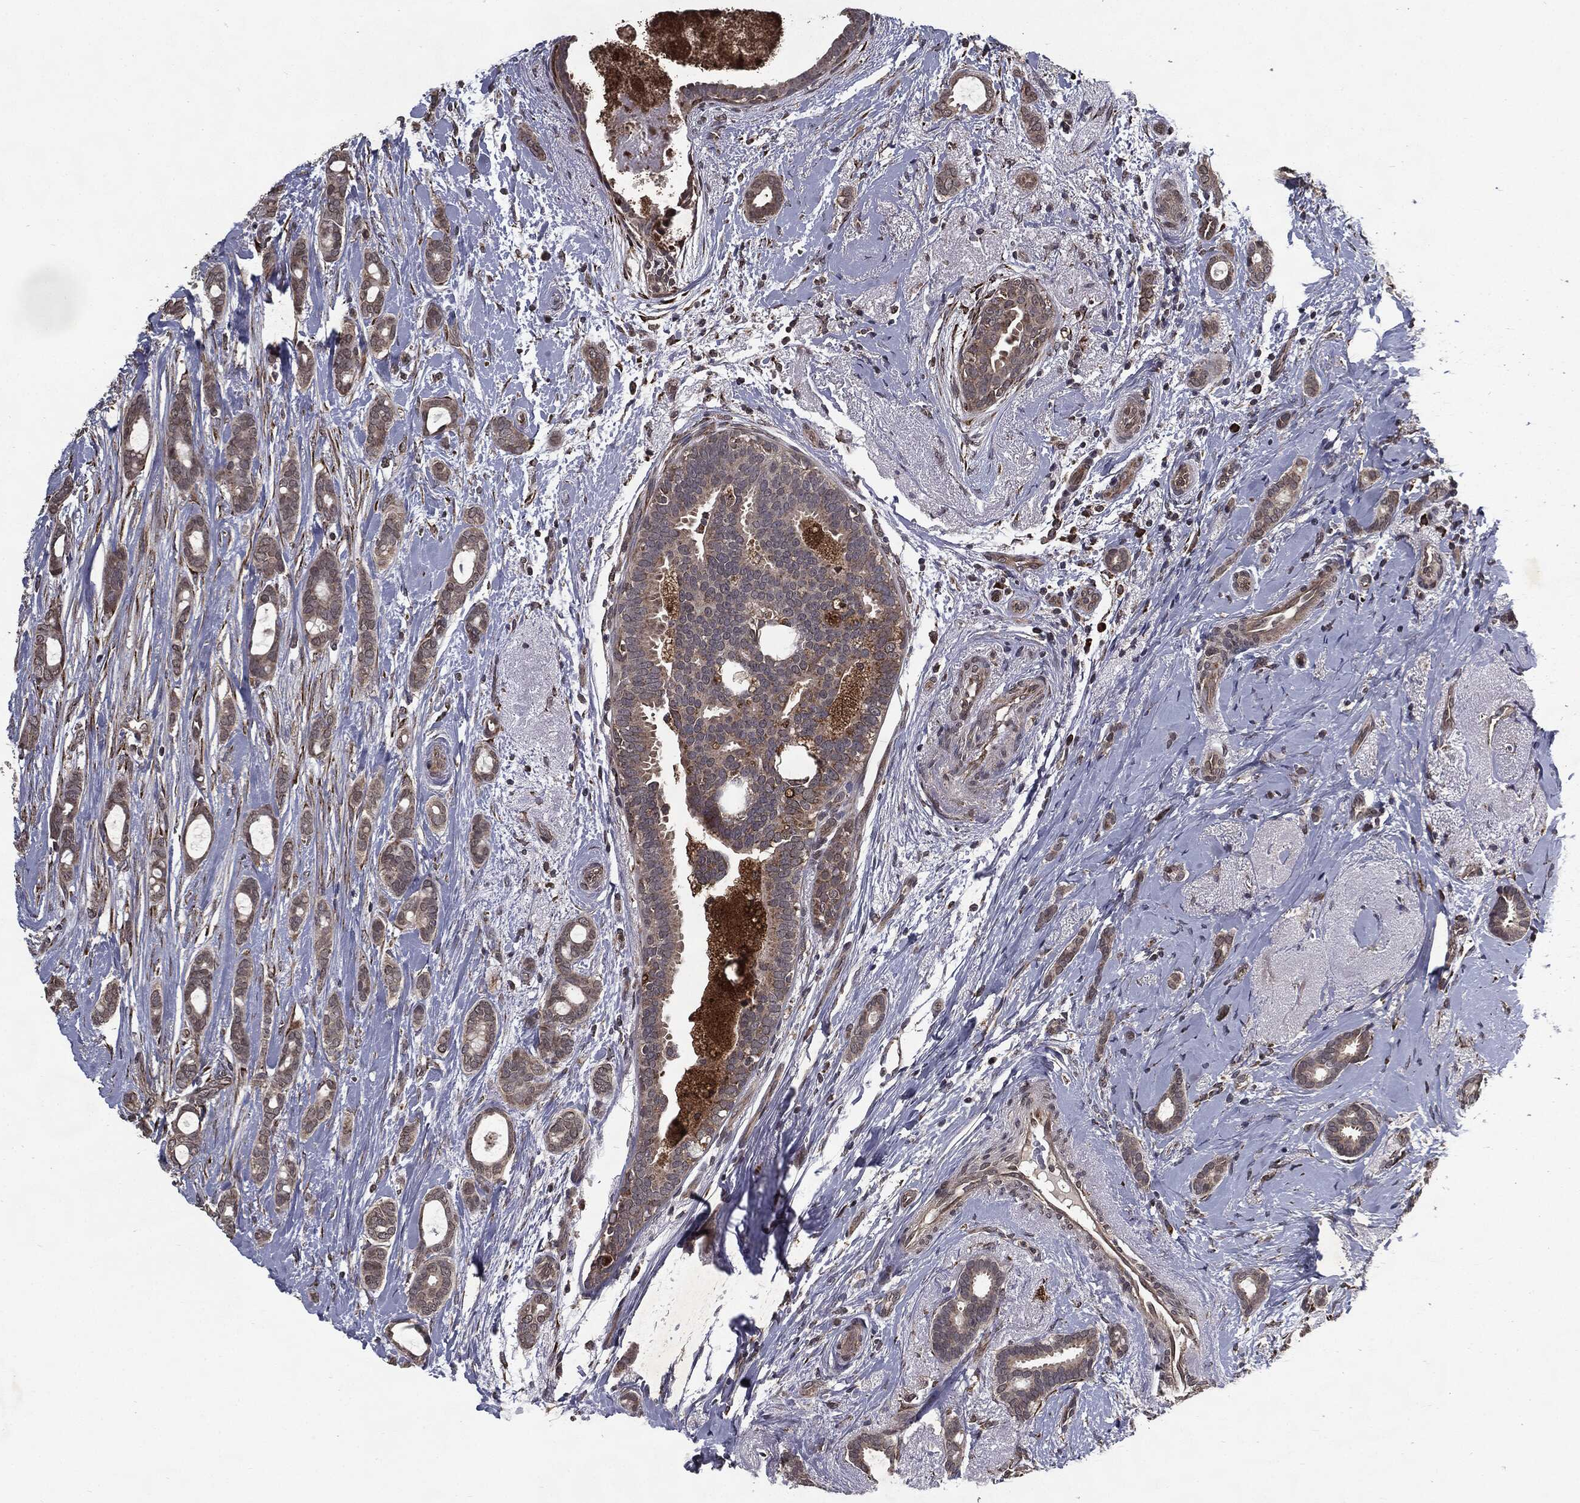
{"staining": {"intensity": "moderate", "quantity": "25%-75%", "location": "cytoplasmic/membranous"}, "tissue": "breast cancer", "cell_type": "Tumor cells", "image_type": "cancer", "snomed": [{"axis": "morphology", "description": "Duct carcinoma"}, {"axis": "topography", "description": "Breast"}], "caption": "Infiltrating ductal carcinoma (breast) stained with a brown dye demonstrates moderate cytoplasmic/membranous positive staining in about 25%-75% of tumor cells.", "gene": "HDAC5", "patient": {"sex": "female", "age": 51}}